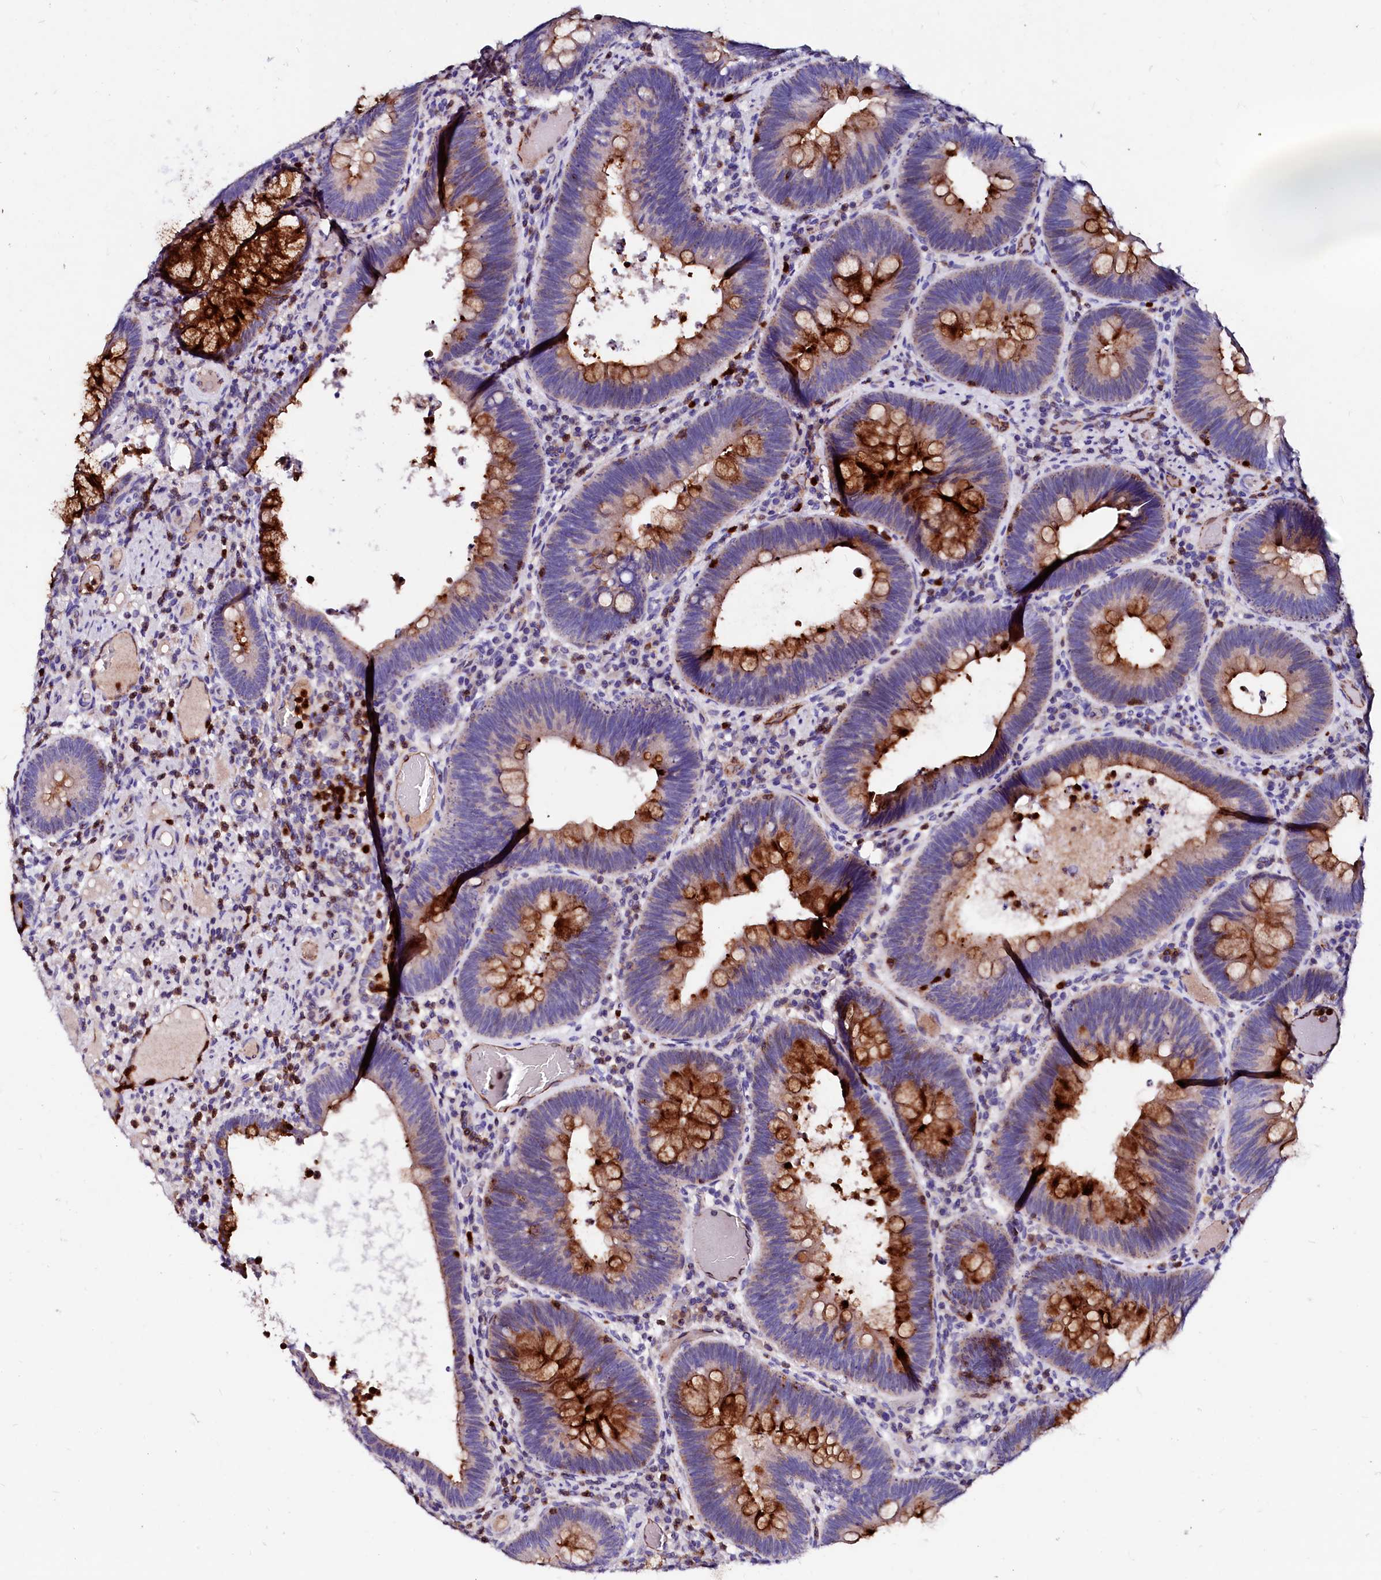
{"staining": {"intensity": "strong", "quantity": "25%-75%", "location": "cytoplasmic/membranous"}, "tissue": "colorectal cancer", "cell_type": "Tumor cells", "image_type": "cancer", "snomed": [{"axis": "morphology", "description": "Adenocarcinoma, NOS"}, {"axis": "topography", "description": "Rectum"}], "caption": "Protein expression analysis of human colorectal adenocarcinoma reveals strong cytoplasmic/membranous positivity in approximately 25%-75% of tumor cells.", "gene": "RAB27A", "patient": {"sex": "female", "age": 75}}